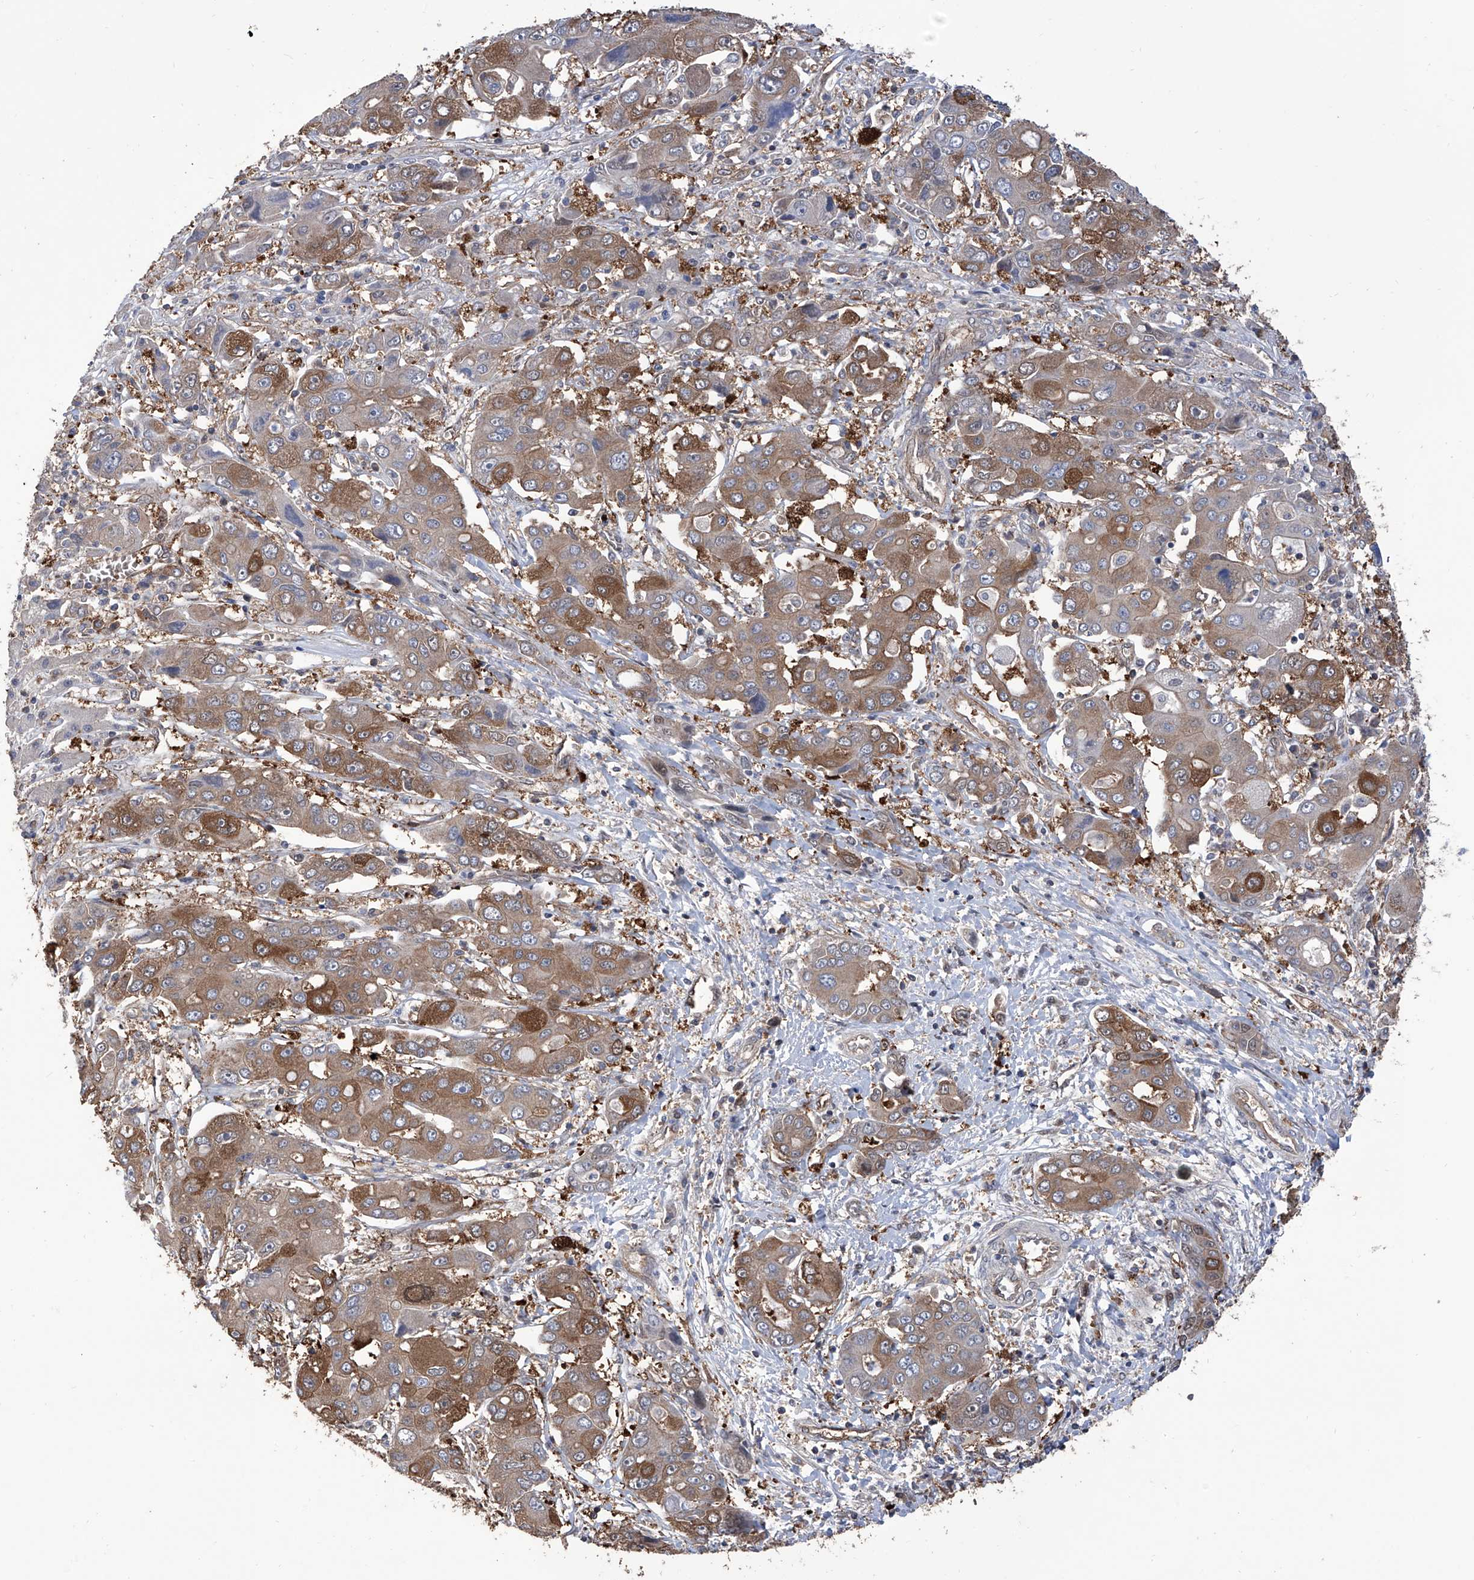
{"staining": {"intensity": "moderate", "quantity": ">75%", "location": "cytoplasmic/membranous"}, "tissue": "liver cancer", "cell_type": "Tumor cells", "image_type": "cancer", "snomed": [{"axis": "morphology", "description": "Cholangiocarcinoma"}, {"axis": "topography", "description": "Liver"}], "caption": "Approximately >75% of tumor cells in cholangiocarcinoma (liver) exhibit moderate cytoplasmic/membranous protein expression as visualized by brown immunohistochemical staining.", "gene": "NUDT17", "patient": {"sex": "male", "age": 67}}